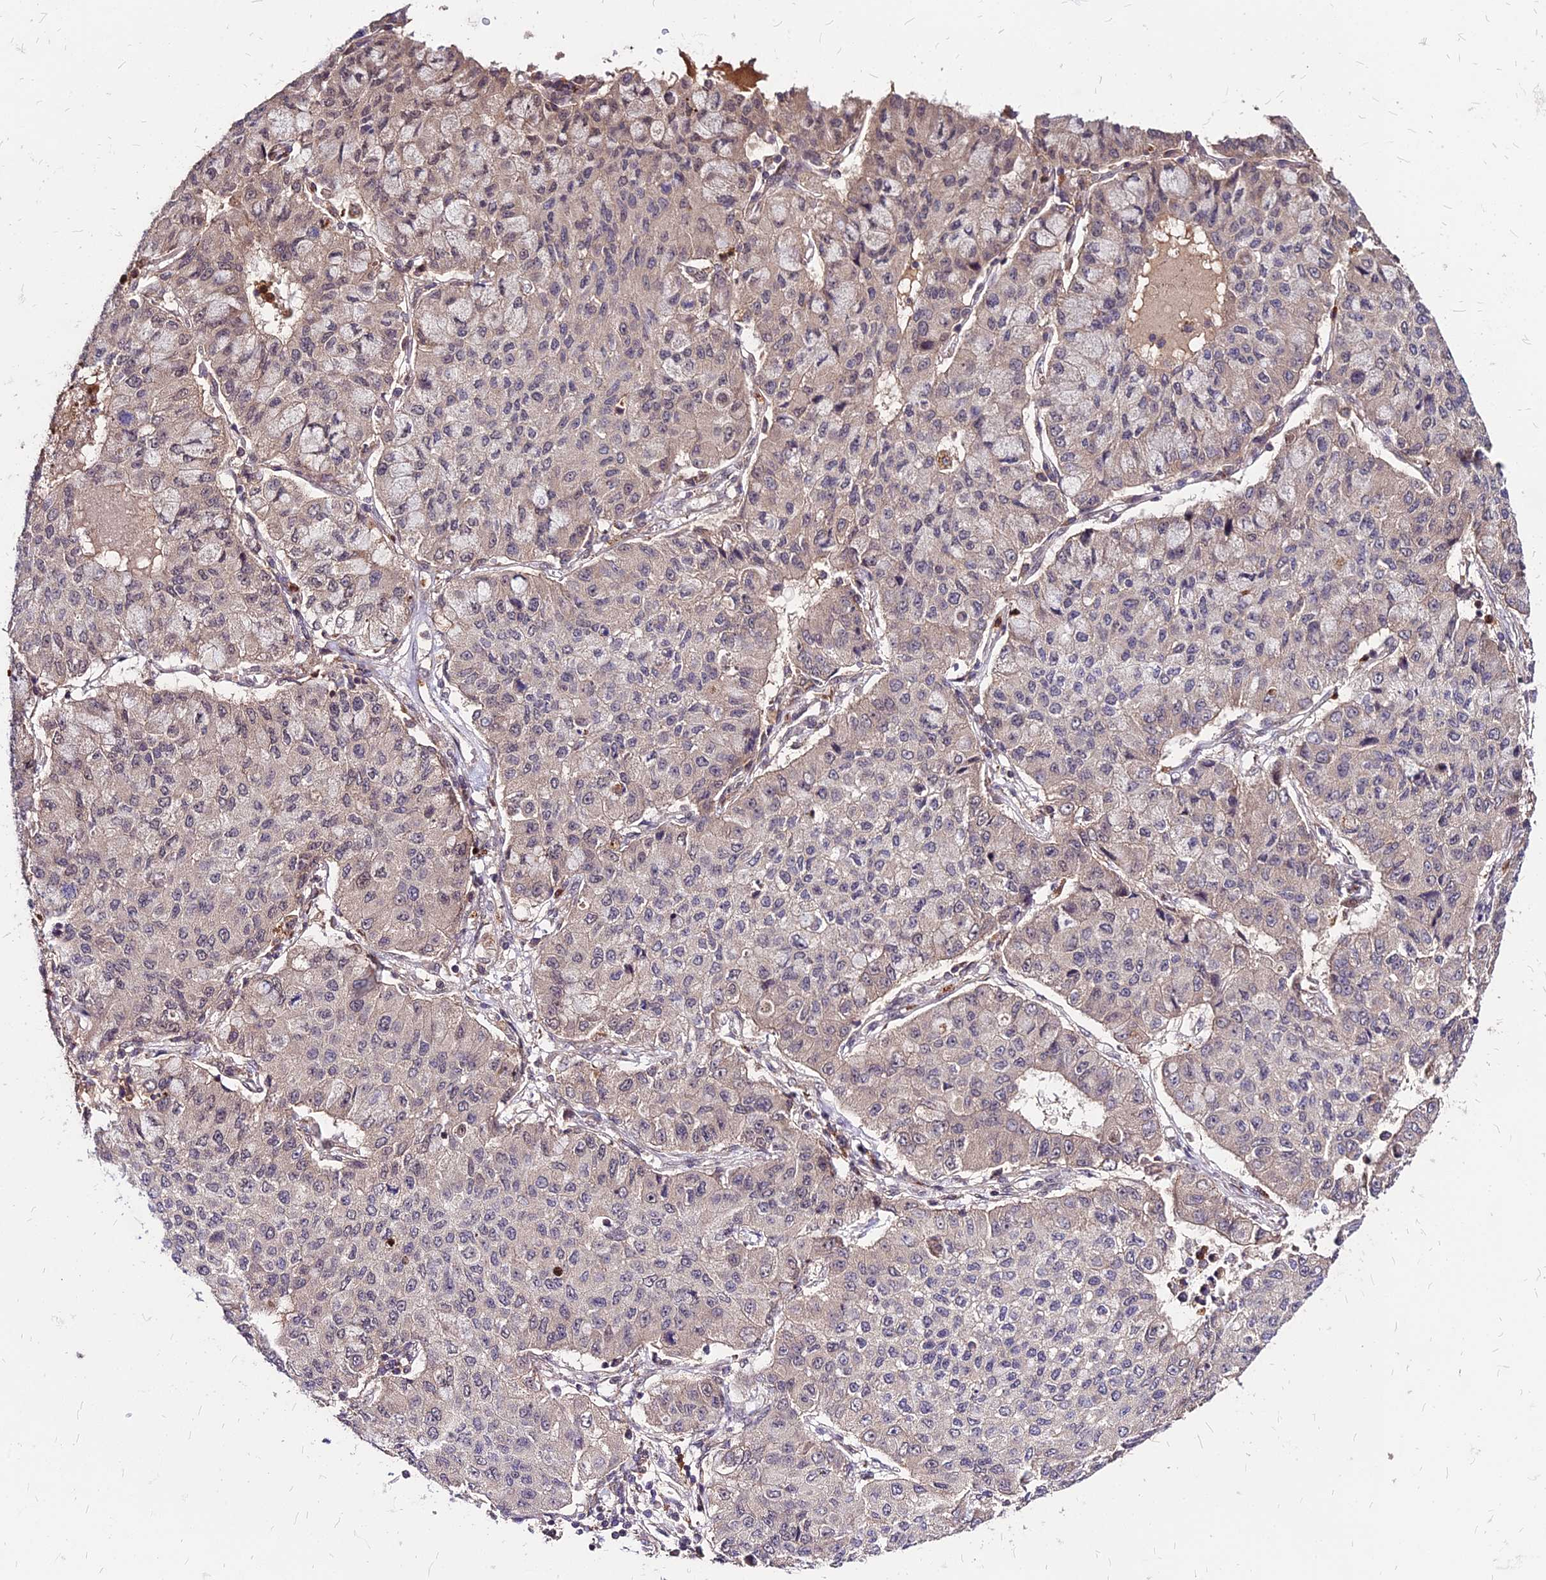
{"staining": {"intensity": "weak", "quantity": "<25%", "location": "nuclear"}, "tissue": "lung cancer", "cell_type": "Tumor cells", "image_type": "cancer", "snomed": [{"axis": "morphology", "description": "Squamous cell carcinoma, NOS"}, {"axis": "topography", "description": "Lung"}], "caption": "DAB (3,3'-diaminobenzidine) immunohistochemical staining of squamous cell carcinoma (lung) reveals no significant expression in tumor cells.", "gene": "APBA3", "patient": {"sex": "male", "age": 74}}